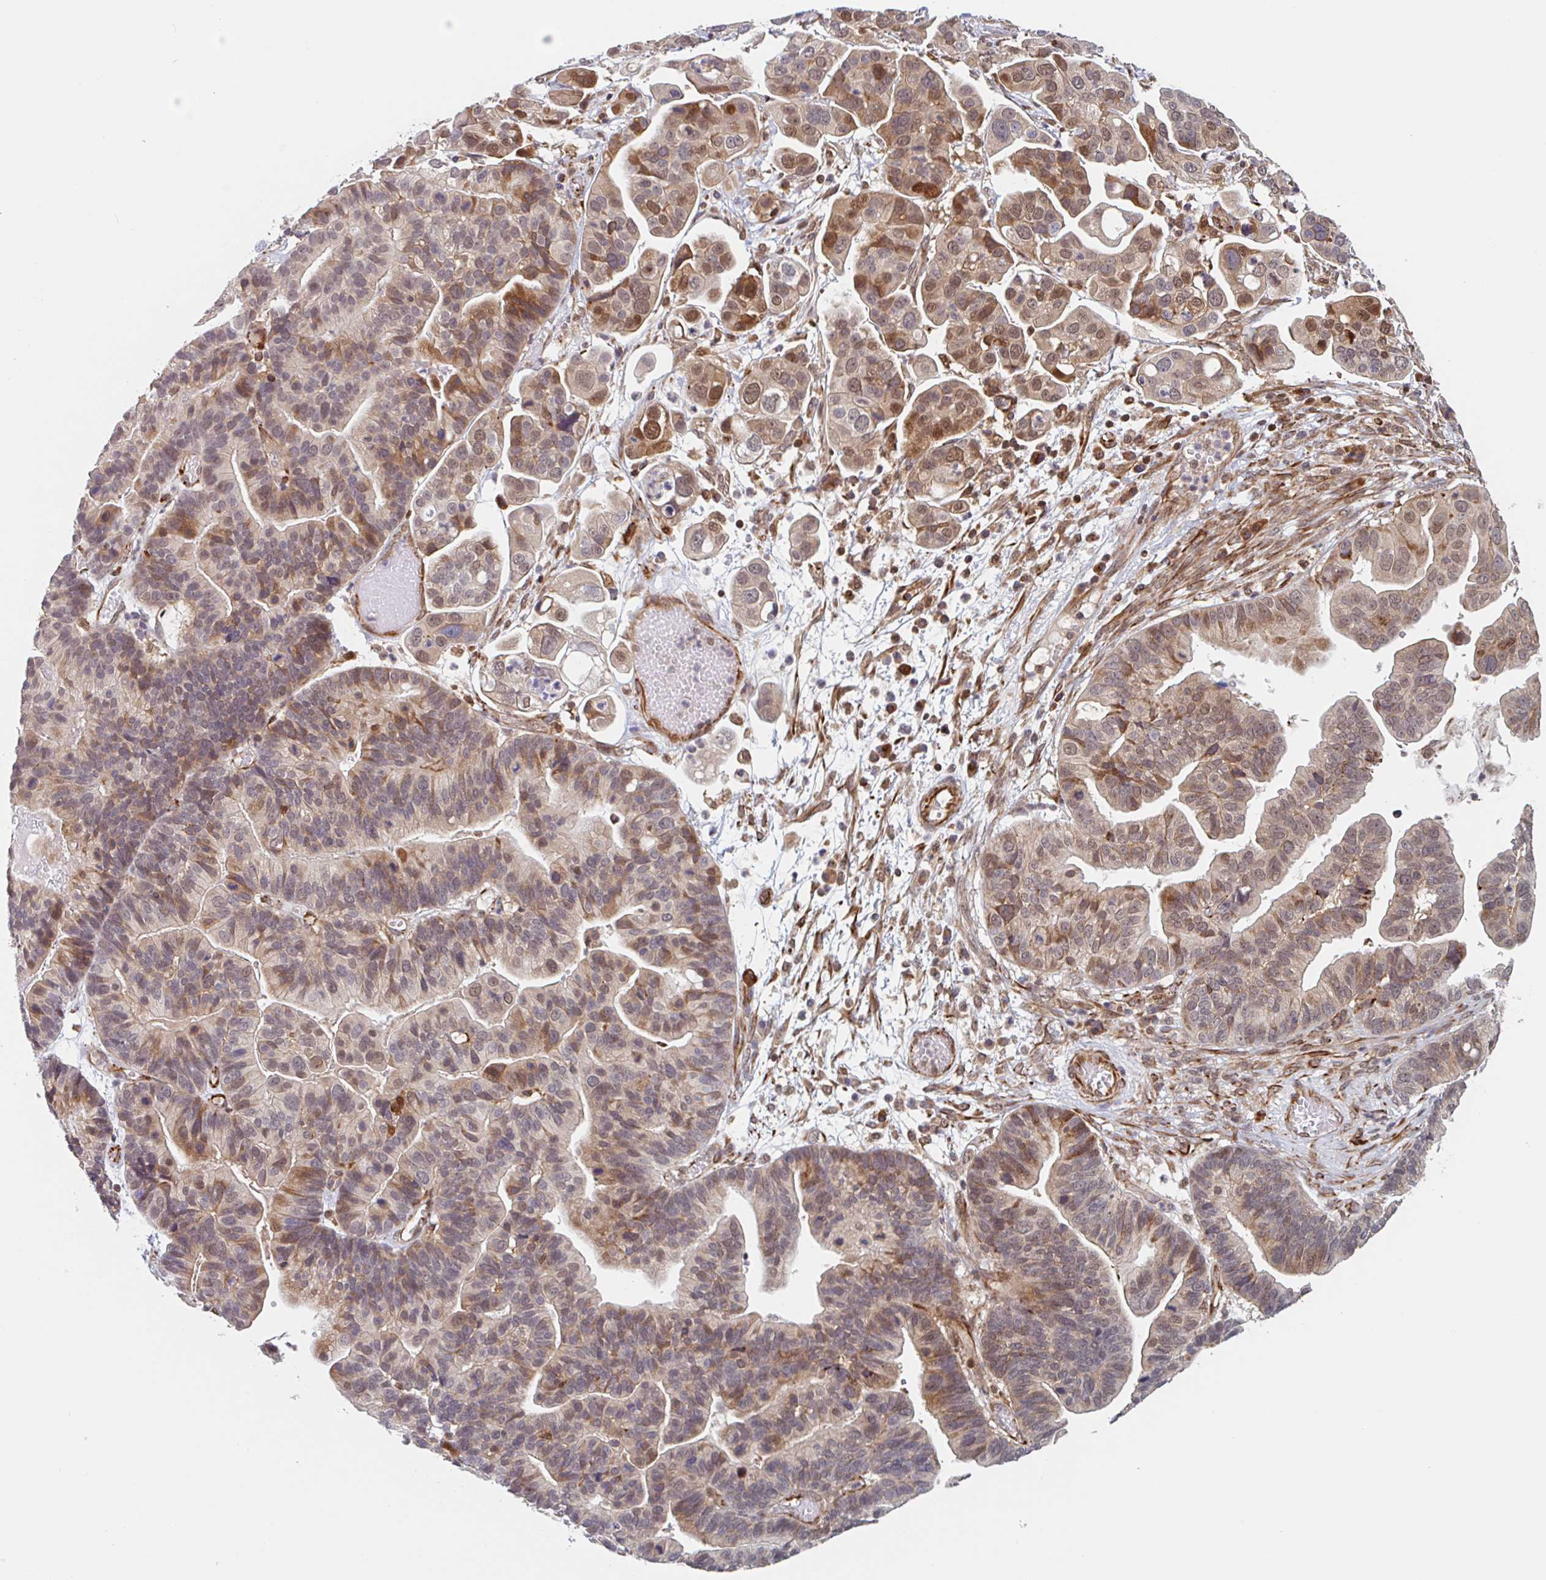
{"staining": {"intensity": "moderate", "quantity": "<25%", "location": "cytoplasmic/membranous,nuclear"}, "tissue": "ovarian cancer", "cell_type": "Tumor cells", "image_type": "cancer", "snomed": [{"axis": "morphology", "description": "Cystadenocarcinoma, serous, NOS"}, {"axis": "topography", "description": "Ovary"}], "caption": "Immunohistochemical staining of ovarian cancer displays low levels of moderate cytoplasmic/membranous and nuclear expression in approximately <25% of tumor cells.", "gene": "NUB1", "patient": {"sex": "female", "age": 56}}